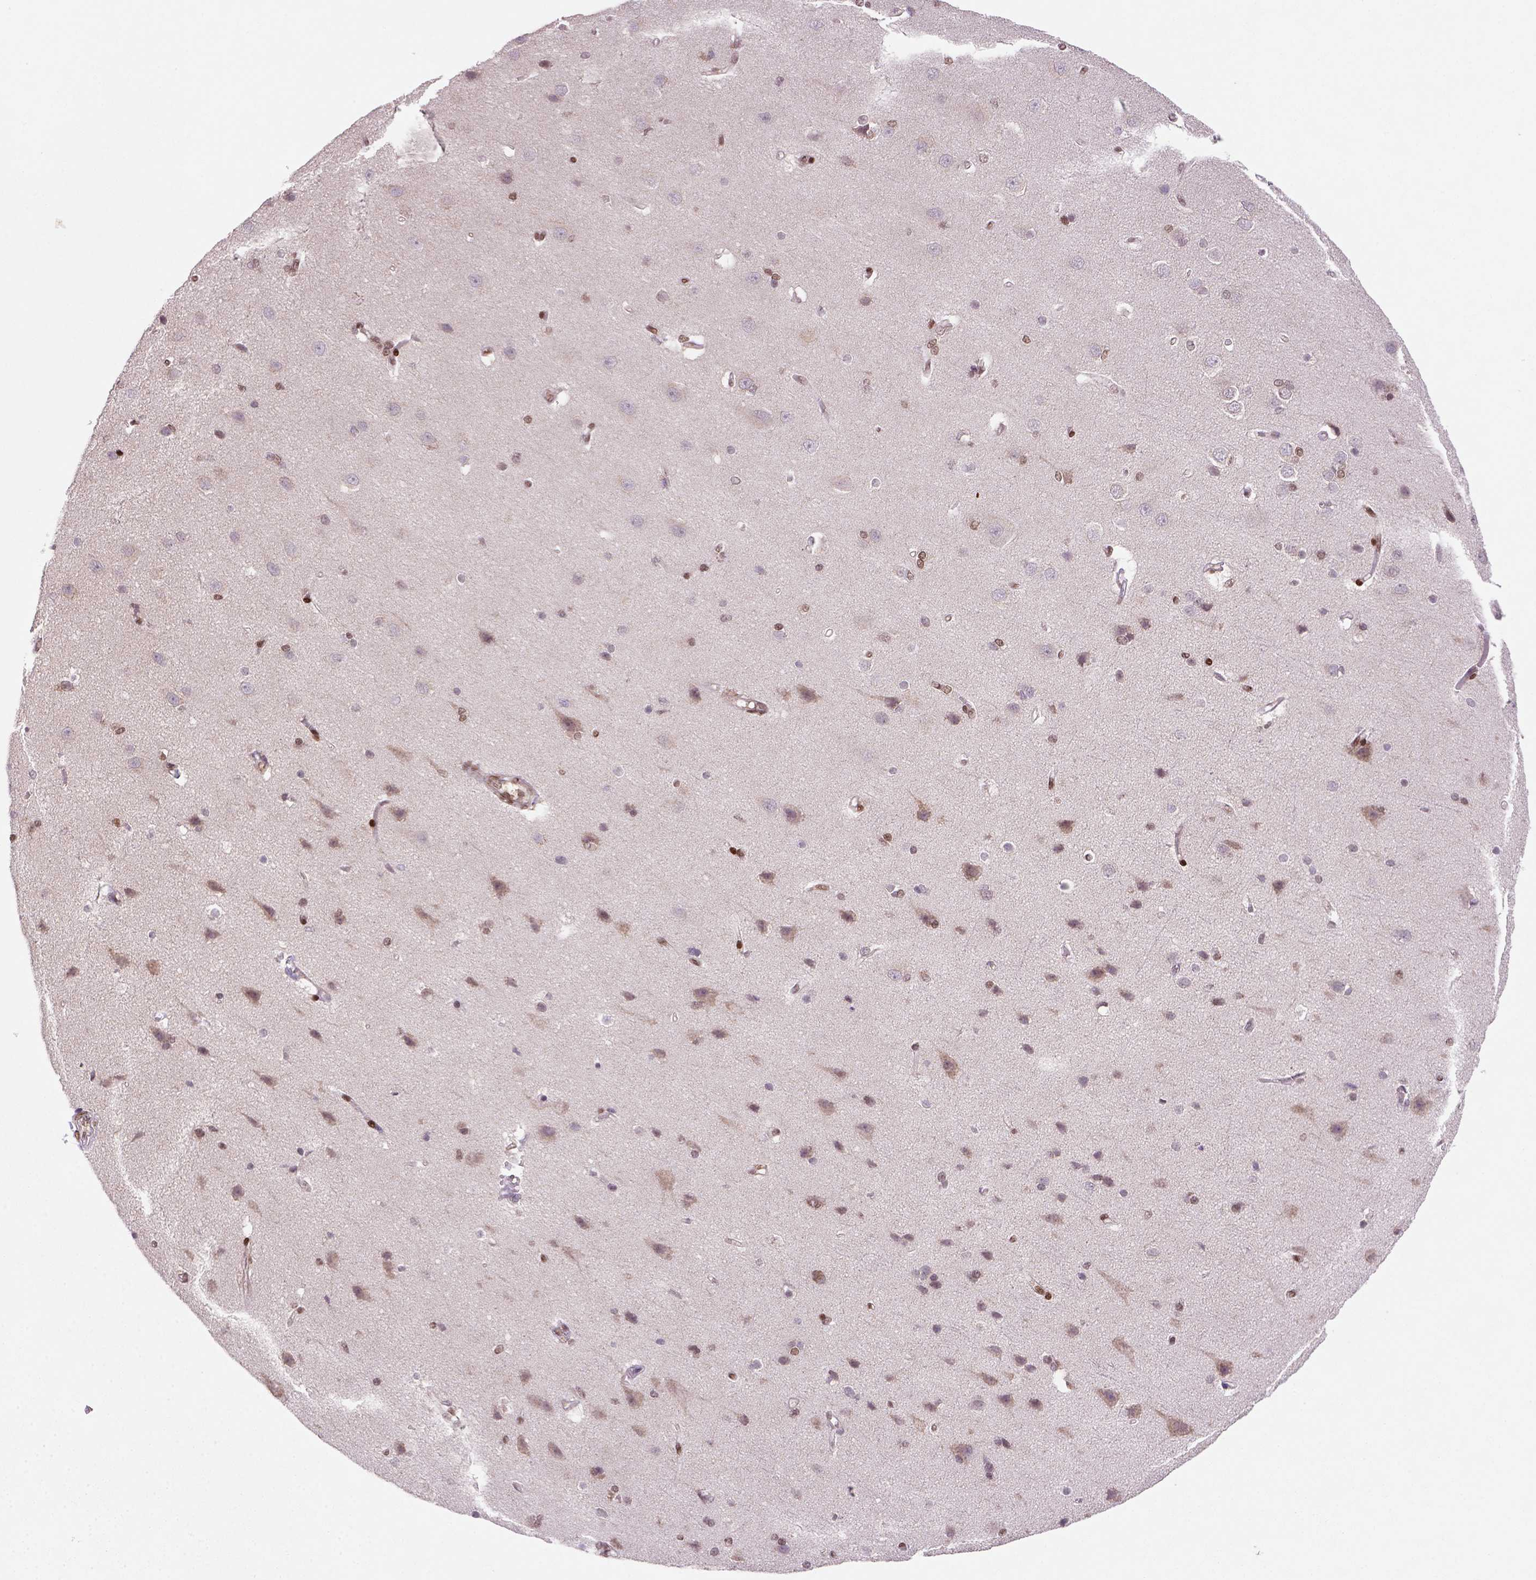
{"staining": {"intensity": "moderate", "quantity": "25%-75%", "location": "nuclear"}, "tissue": "cerebral cortex", "cell_type": "Endothelial cells", "image_type": "normal", "snomed": [{"axis": "morphology", "description": "Normal tissue, NOS"}, {"axis": "topography", "description": "Cerebral cortex"}], "caption": "Endothelial cells demonstrate medium levels of moderate nuclear expression in about 25%-75% of cells in unremarkable cerebral cortex.", "gene": "MGMT", "patient": {"sex": "male", "age": 37}}